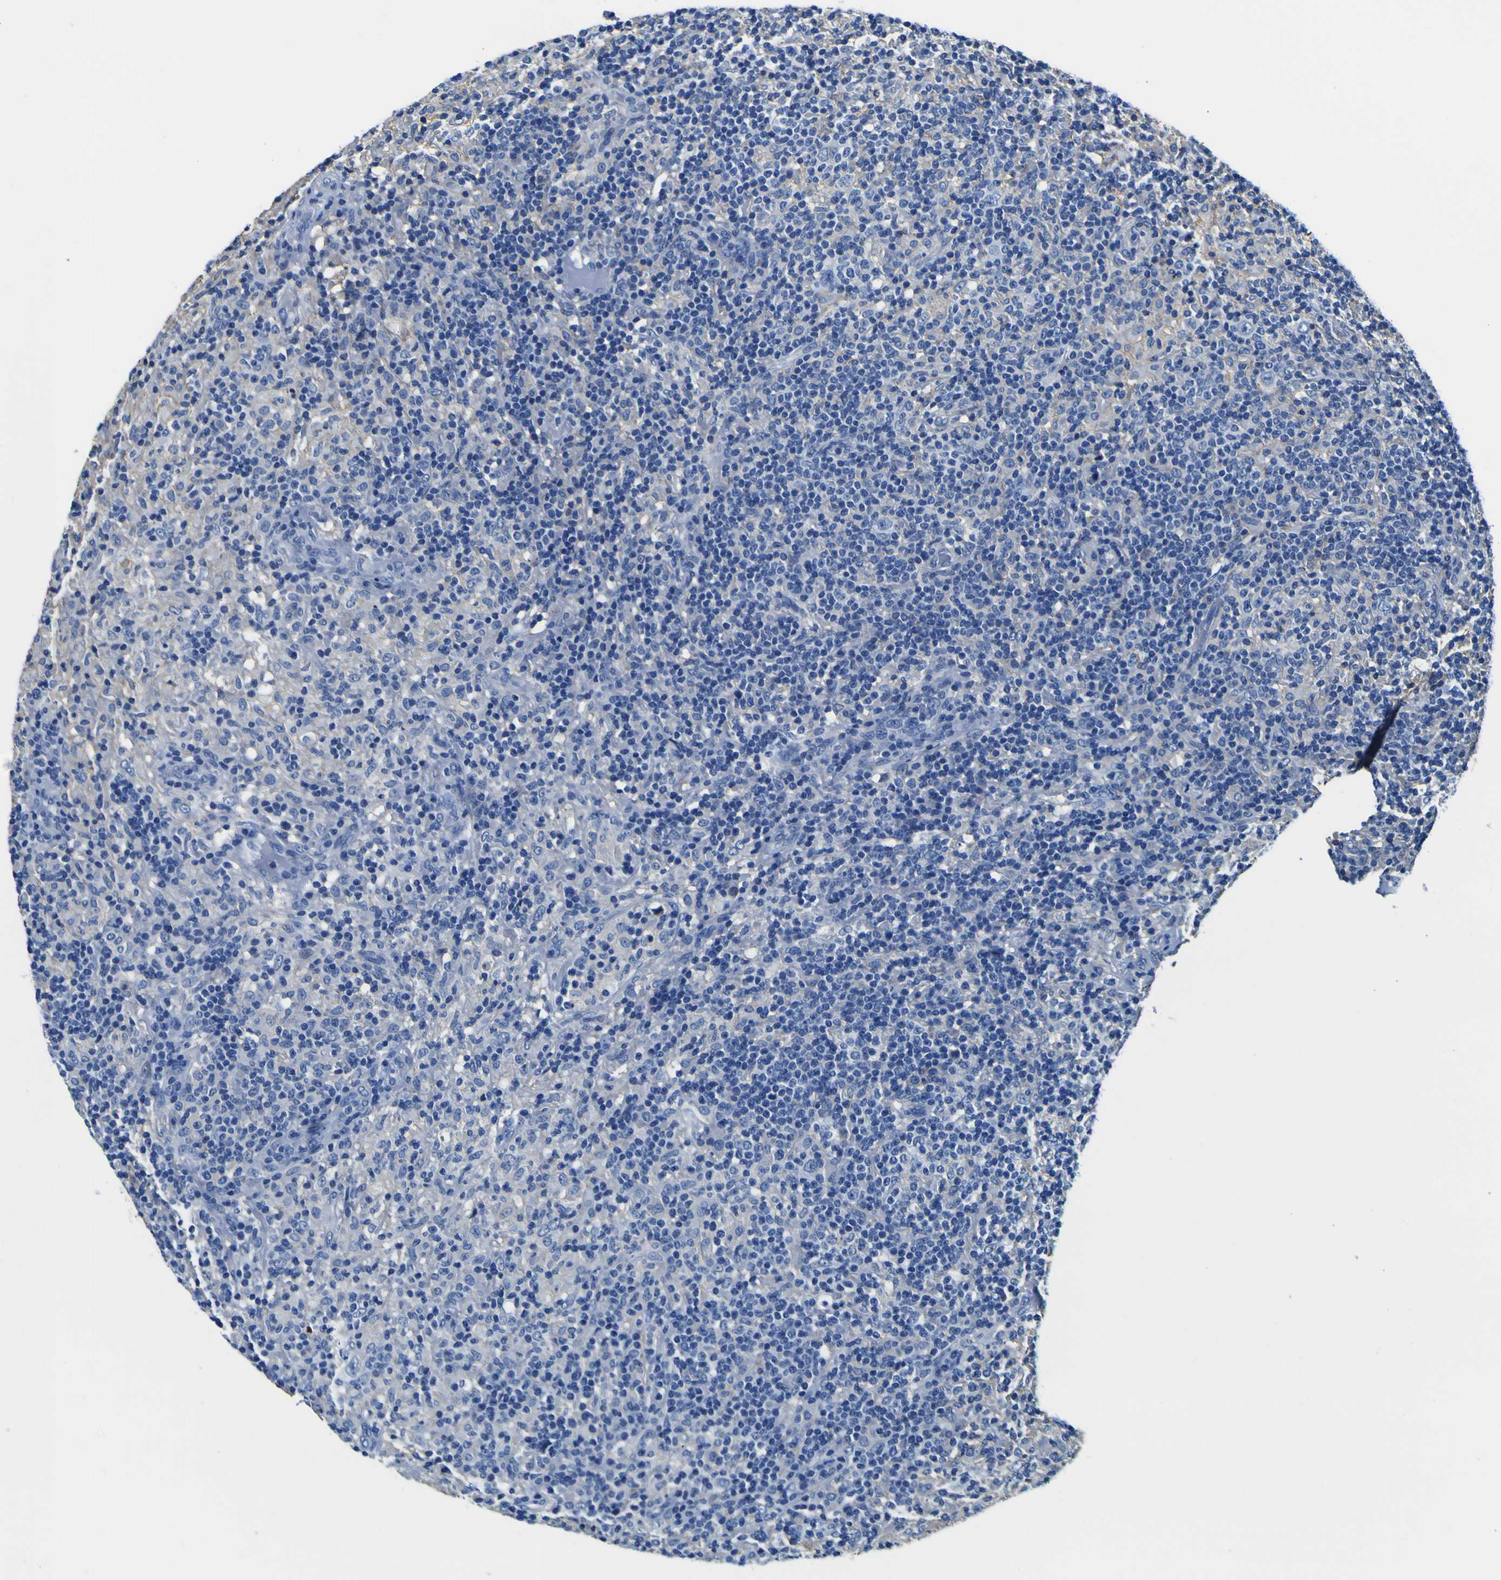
{"staining": {"intensity": "negative", "quantity": "none", "location": "none"}, "tissue": "lymphoma", "cell_type": "Tumor cells", "image_type": "cancer", "snomed": [{"axis": "morphology", "description": "Hodgkin's disease, NOS"}, {"axis": "topography", "description": "Lymph node"}], "caption": "Immunohistochemistry (IHC) of human Hodgkin's disease shows no staining in tumor cells. (DAB (3,3'-diaminobenzidine) IHC visualized using brightfield microscopy, high magnification).", "gene": "PXDN", "patient": {"sex": "male", "age": 70}}